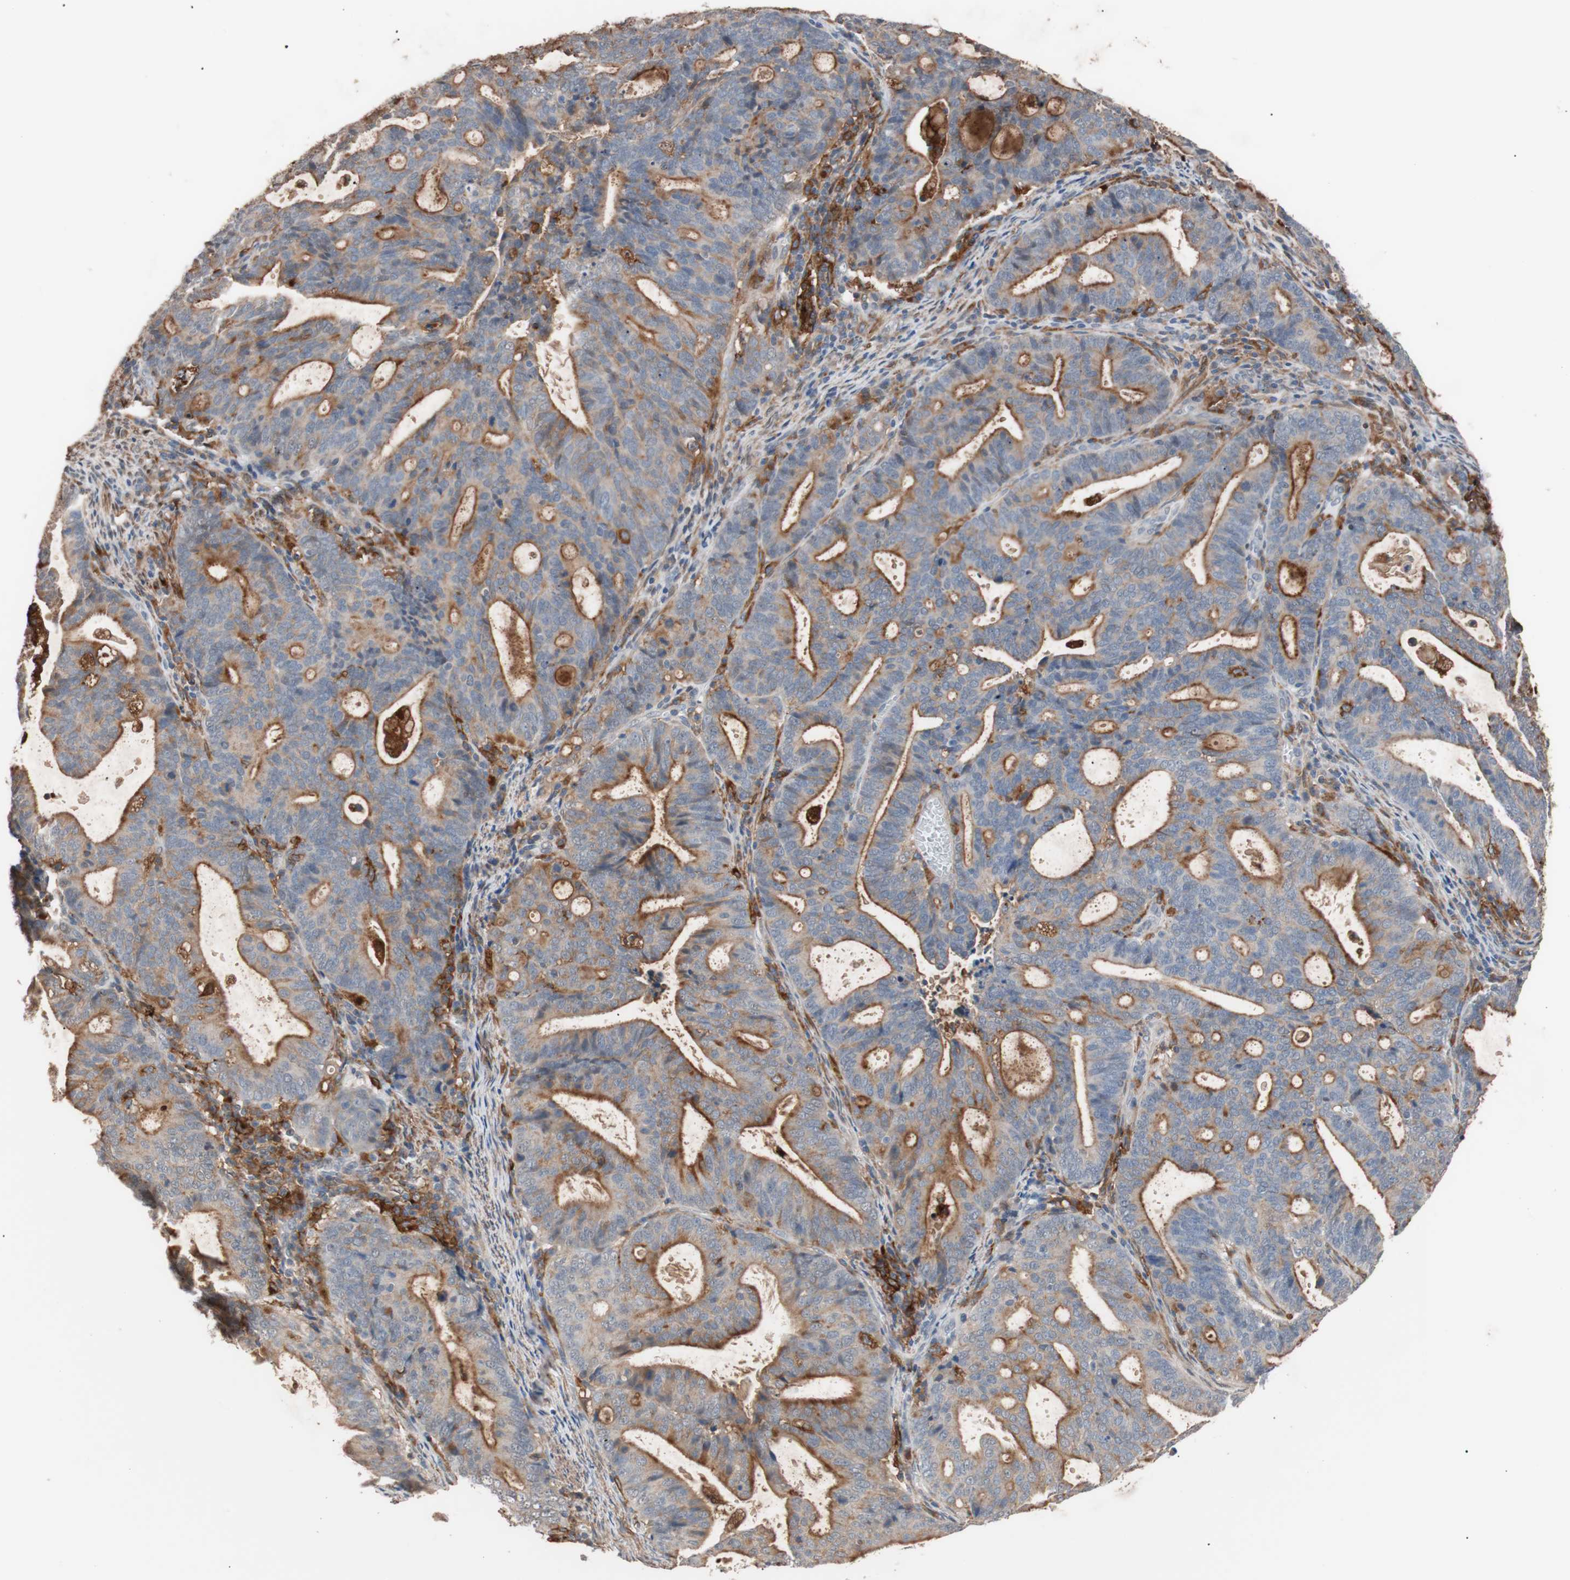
{"staining": {"intensity": "moderate", "quantity": "25%-75%", "location": "cytoplasmic/membranous"}, "tissue": "endometrial cancer", "cell_type": "Tumor cells", "image_type": "cancer", "snomed": [{"axis": "morphology", "description": "Adenocarcinoma, NOS"}, {"axis": "topography", "description": "Uterus"}], "caption": "Moderate cytoplasmic/membranous staining for a protein is identified in approximately 25%-75% of tumor cells of endometrial cancer (adenocarcinoma) using IHC.", "gene": "LITAF", "patient": {"sex": "female", "age": 83}}